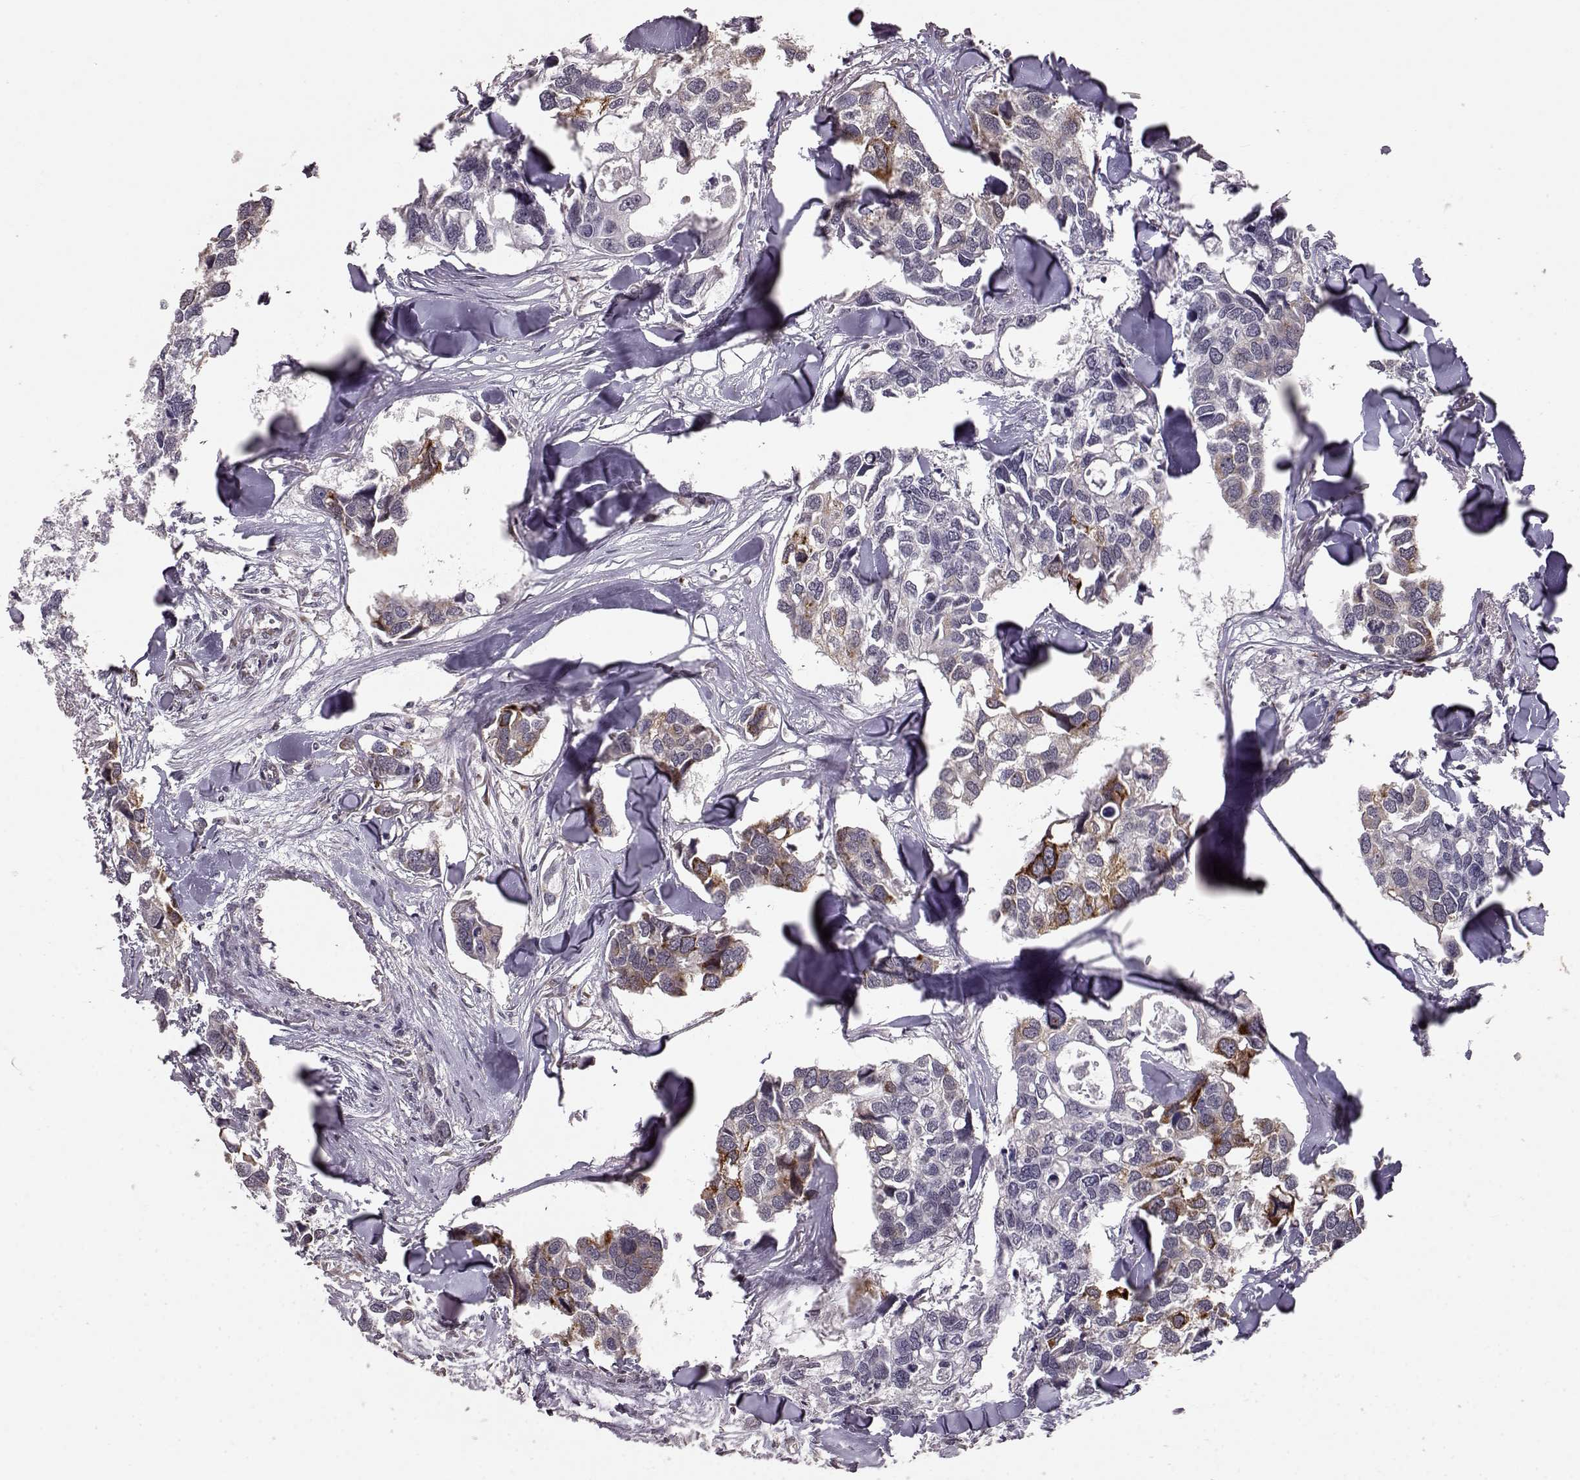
{"staining": {"intensity": "weak", "quantity": "<25%", "location": "cytoplasmic/membranous"}, "tissue": "breast cancer", "cell_type": "Tumor cells", "image_type": "cancer", "snomed": [{"axis": "morphology", "description": "Duct carcinoma"}, {"axis": "topography", "description": "Breast"}], "caption": "Photomicrograph shows no significant protein expression in tumor cells of breast cancer (invasive ductal carcinoma).", "gene": "ELOVL5", "patient": {"sex": "female", "age": 83}}